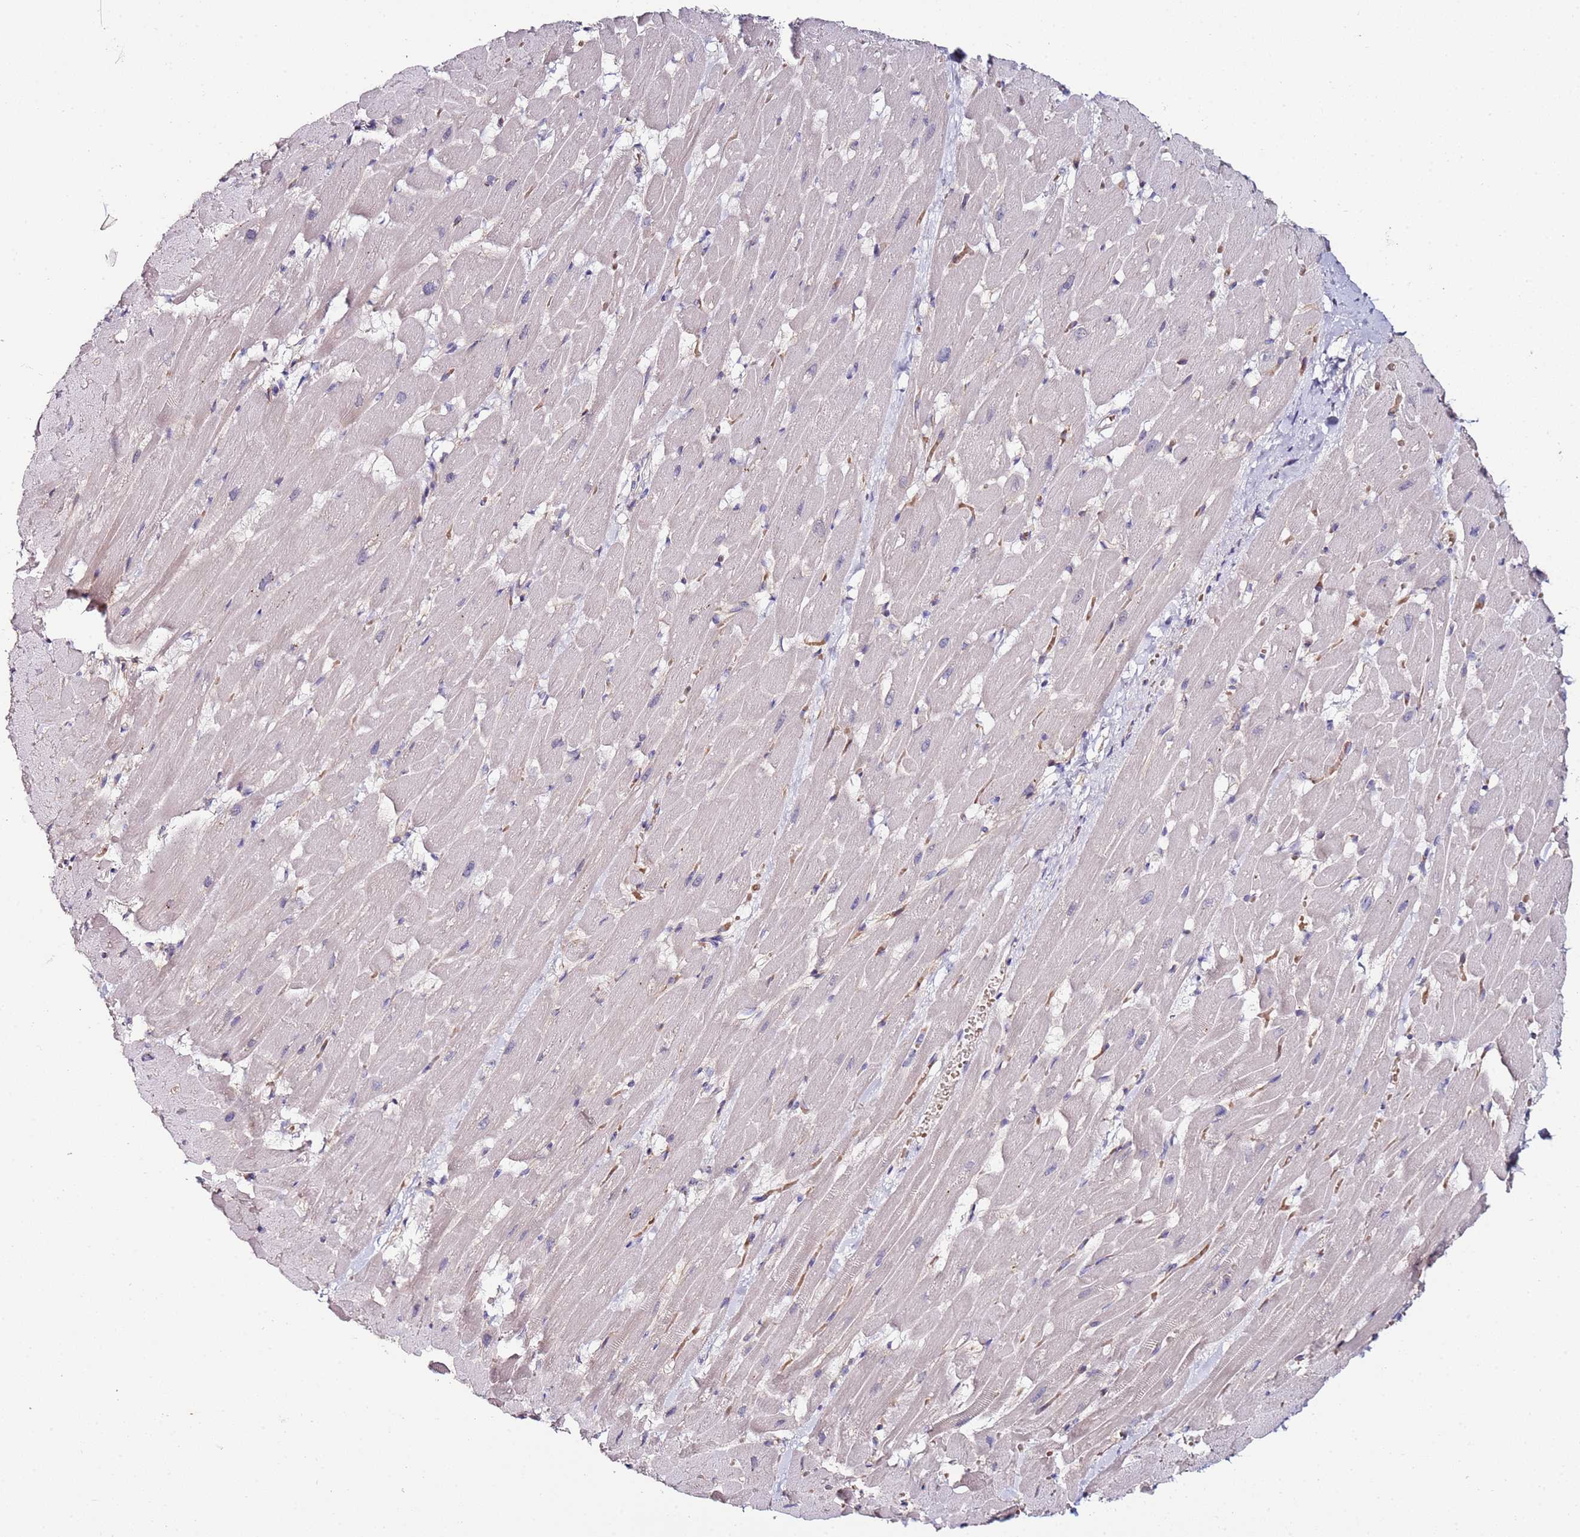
{"staining": {"intensity": "negative", "quantity": "none", "location": "none"}, "tissue": "heart muscle", "cell_type": "Cardiomyocytes", "image_type": "normal", "snomed": [{"axis": "morphology", "description": "Normal tissue, NOS"}, {"axis": "topography", "description": "Heart"}], "caption": "The immunohistochemistry micrograph has no significant staining in cardiomyocytes of heart muscle. (Stains: DAB immunohistochemistry with hematoxylin counter stain, Microscopy: brightfield microscopy at high magnification).", "gene": "C3orf80", "patient": {"sex": "male", "age": 37}}